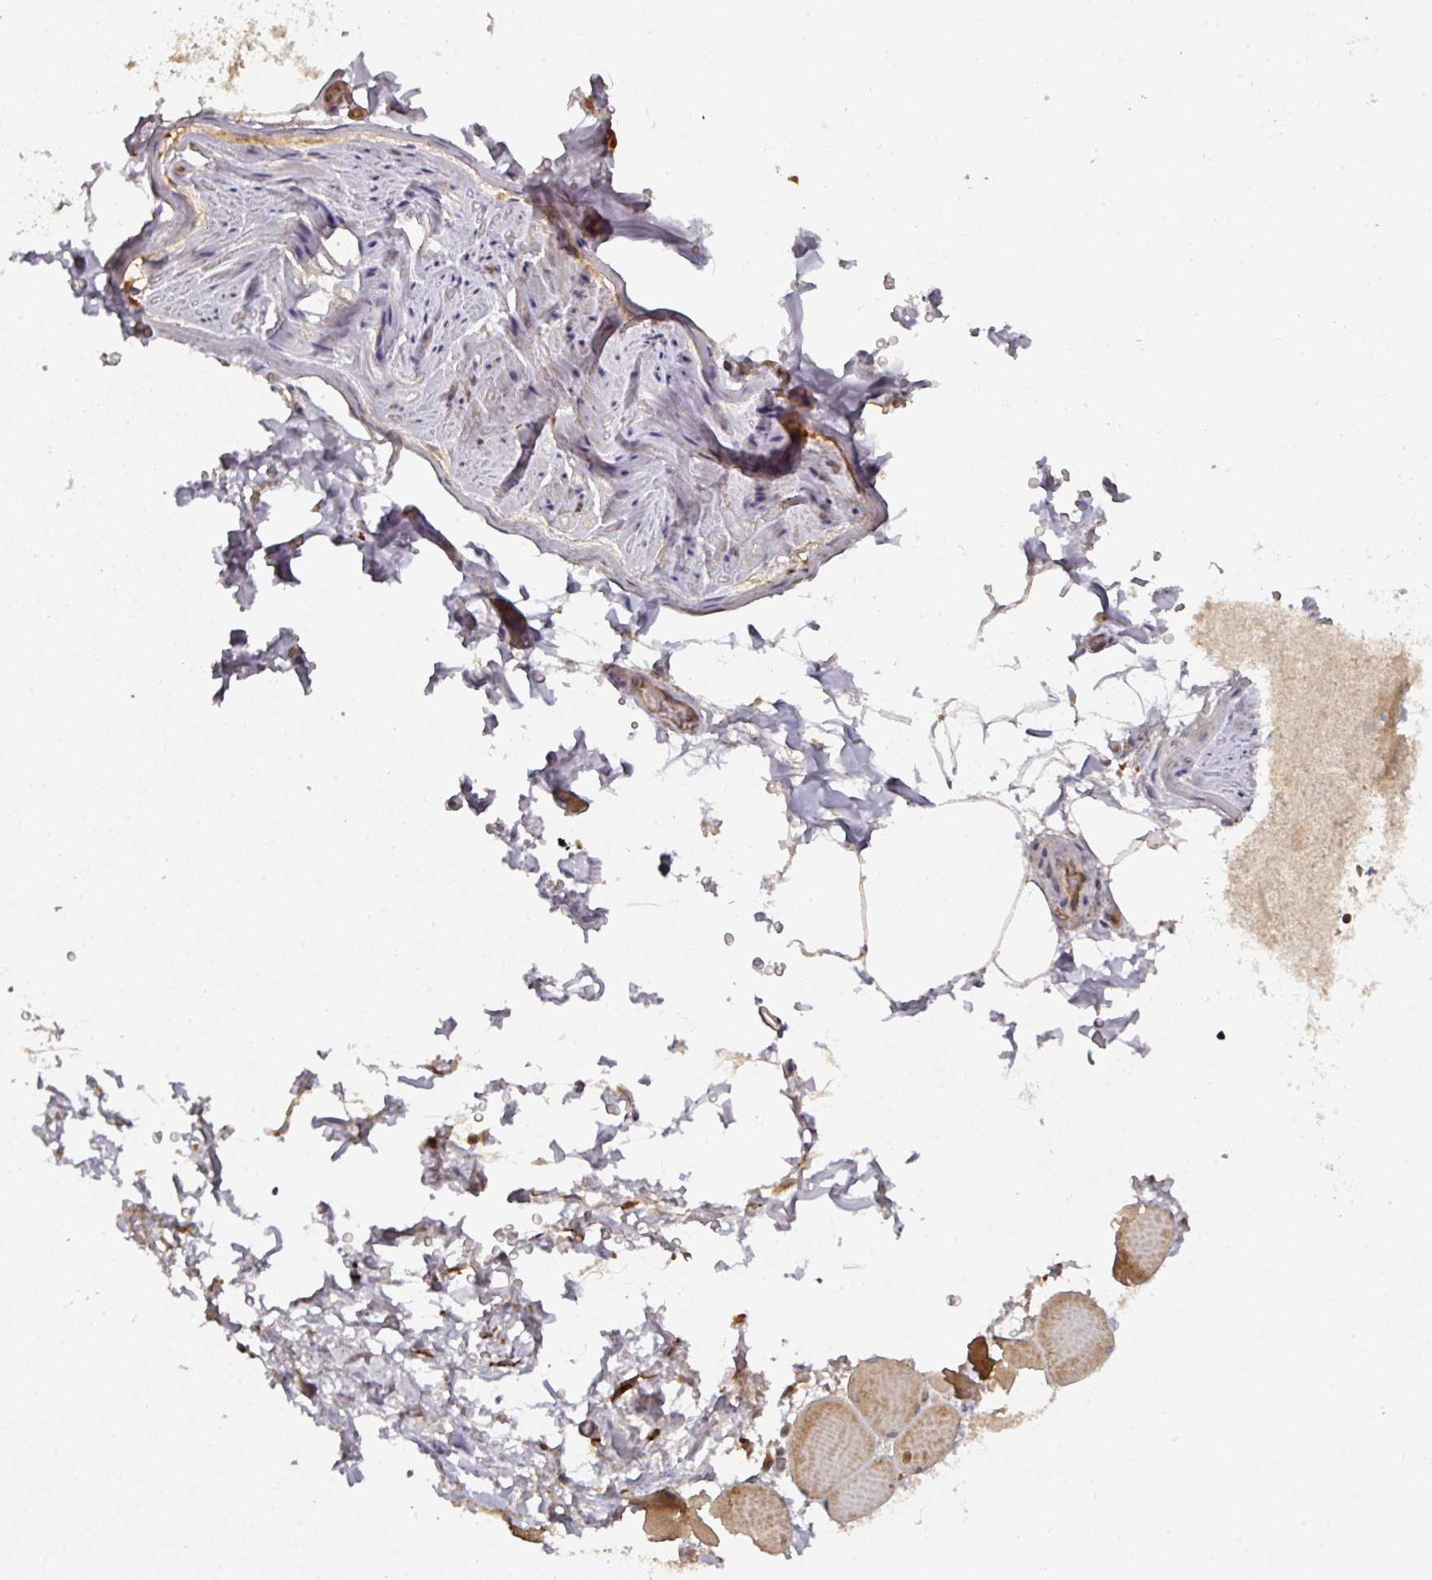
{"staining": {"intensity": "moderate", "quantity": "<25%", "location": "cytoplasmic/membranous"}, "tissue": "adipose tissue", "cell_type": "Adipocytes", "image_type": "normal", "snomed": [{"axis": "morphology", "description": "Normal tissue, NOS"}, {"axis": "topography", "description": "Vascular tissue"}, {"axis": "topography", "description": "Peripheral nerve tissue"}], "caption": "The image reveals a brown stain indicating the presence of a protein in the cytoplasmic/membranous of adipocytes in adipose tissue. The protein is shown in brown color, while the nuclei are stained blue.", "gene": "CEP95", "patient": {"sex": "male", "age": 41}}